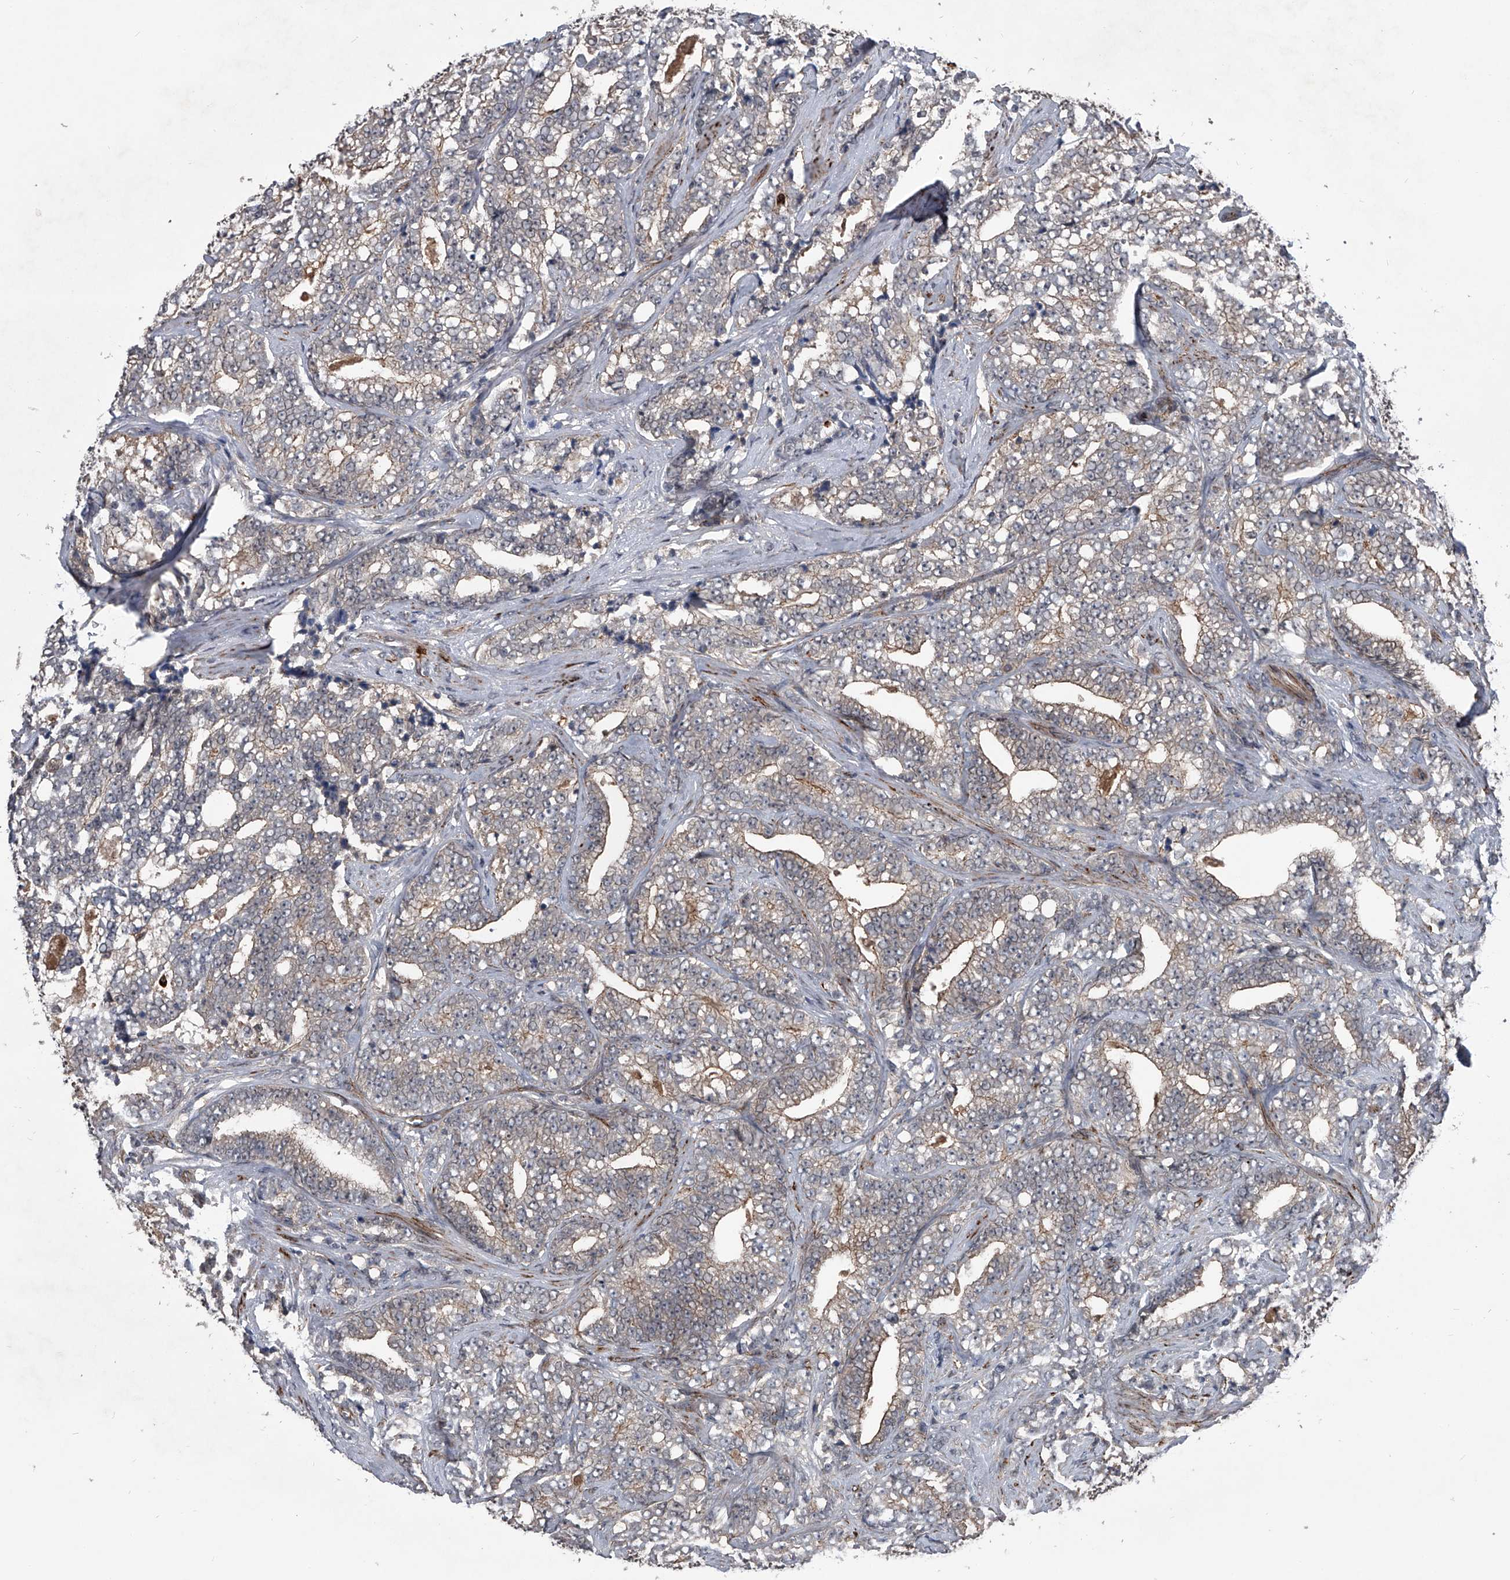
{"staining": {"intensity": "moderate", "quantity": "25%-75%", "location": "cytoplasmic/membranous"}, "tissue": "prostate cancer", "cell_type": "Tumor cells", "image_type": "cancer", "snomed": [{"axis": "morphology", "description": "Adenocarcinoma, High grade"}, {"axis": "topography", "description": "Prostate and seminal vesicle, NOS"}], "caption": "Prostate cancer stained for a protein (brown) shows moderate cytoplasmic/membranous positive staining in approximately 25%-75% of tumor cells.", "gene": "MAPKAP1", "patient": {"sex": "male", "age": 67}}